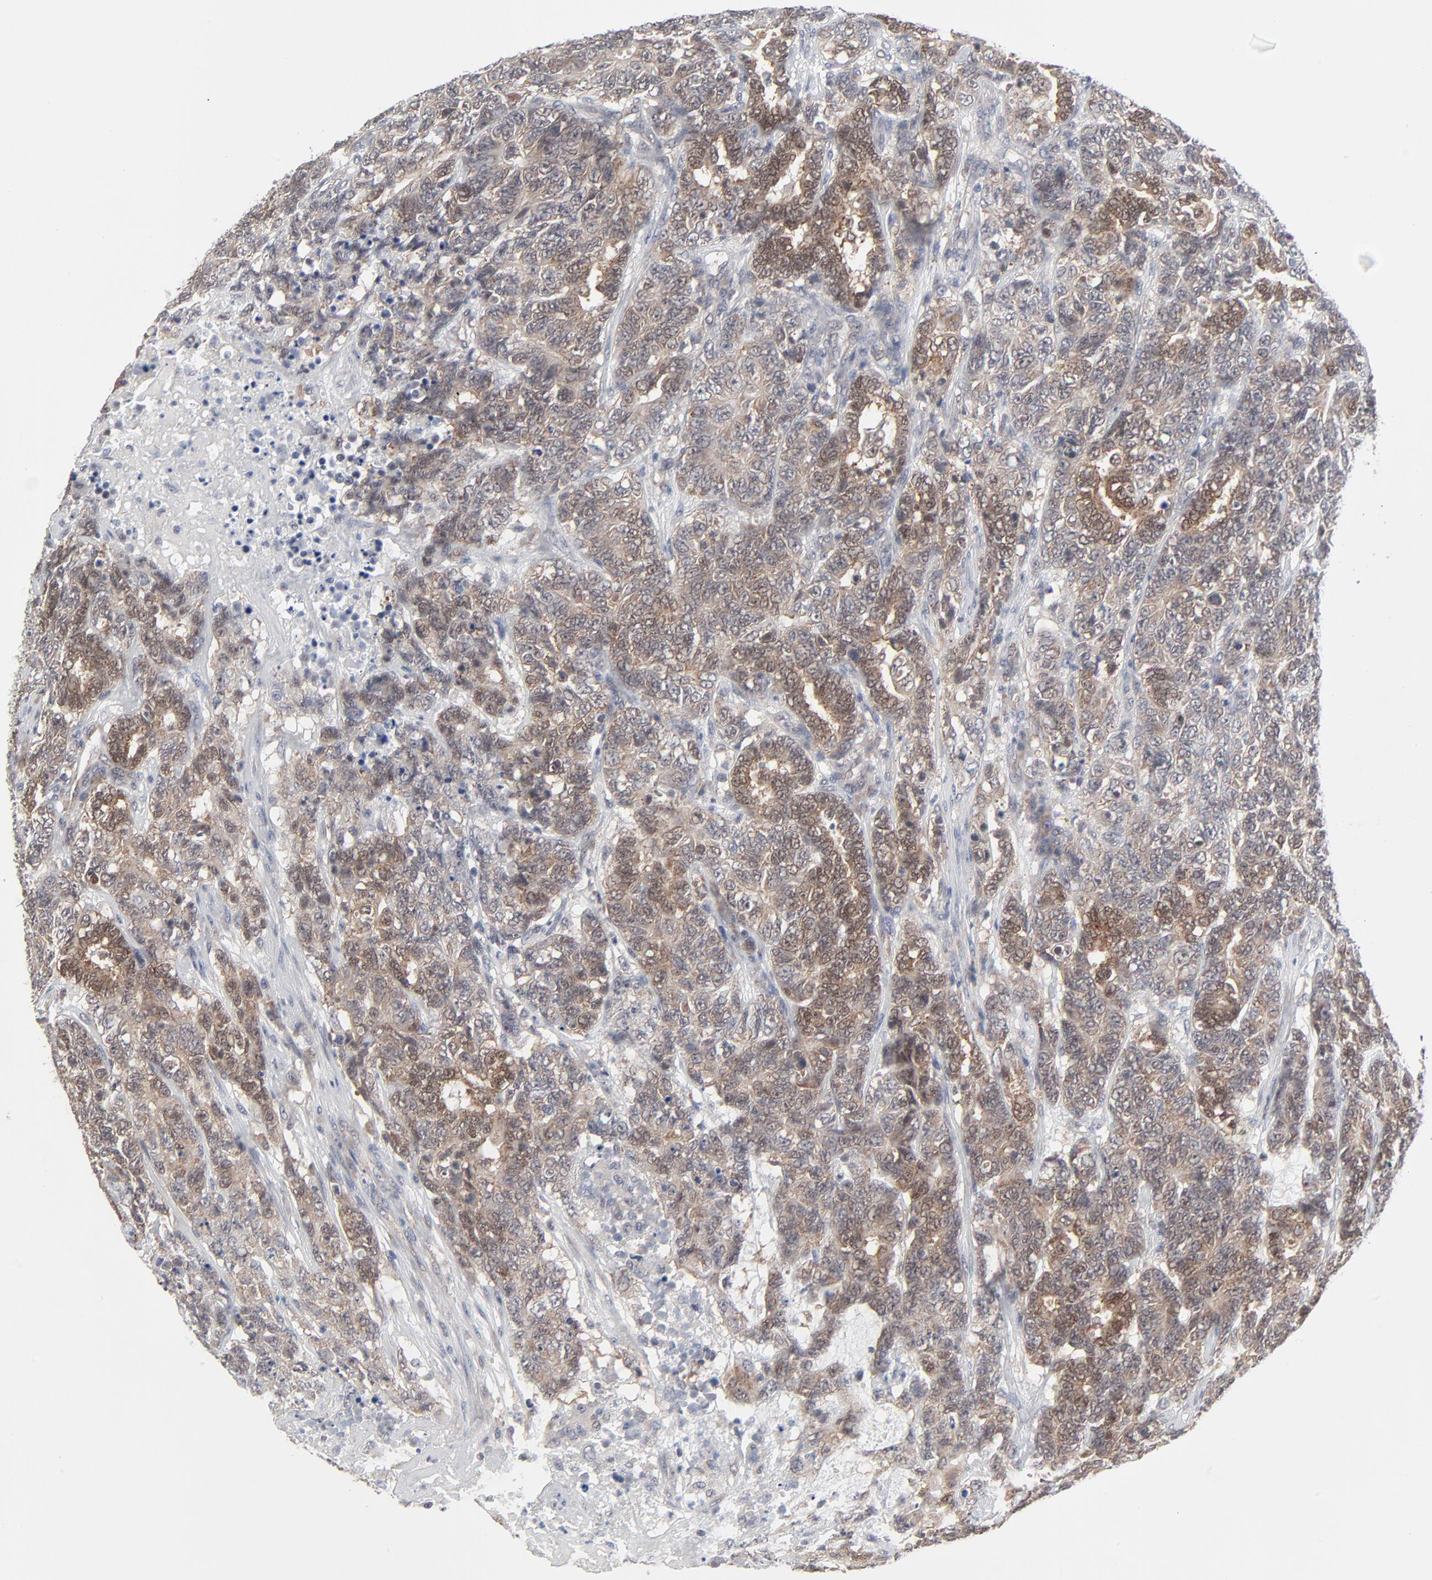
{"staining": {"intensity": "weak", "quantity": ">75%", "location": "cytoplasmic/membranous"}, "tissue": "testis cancer", "cell_type": "Tumor cells", "image_type": "cancer", "snomed": [{"axis": "morphology", "description": "Carcinoma, Embryonal, NOS"}, {"axis": "topography", "description": "Testis"}], "caption": "This is an image of immunohistochemistry (IHC) staining of testis cancer (embryonal carcinoma), which shows weak expression in the cytoplasmic/membranous of tumor cells.", "gene": "RPS6KB1", "patient": {"sex": "male", "age": 26}}